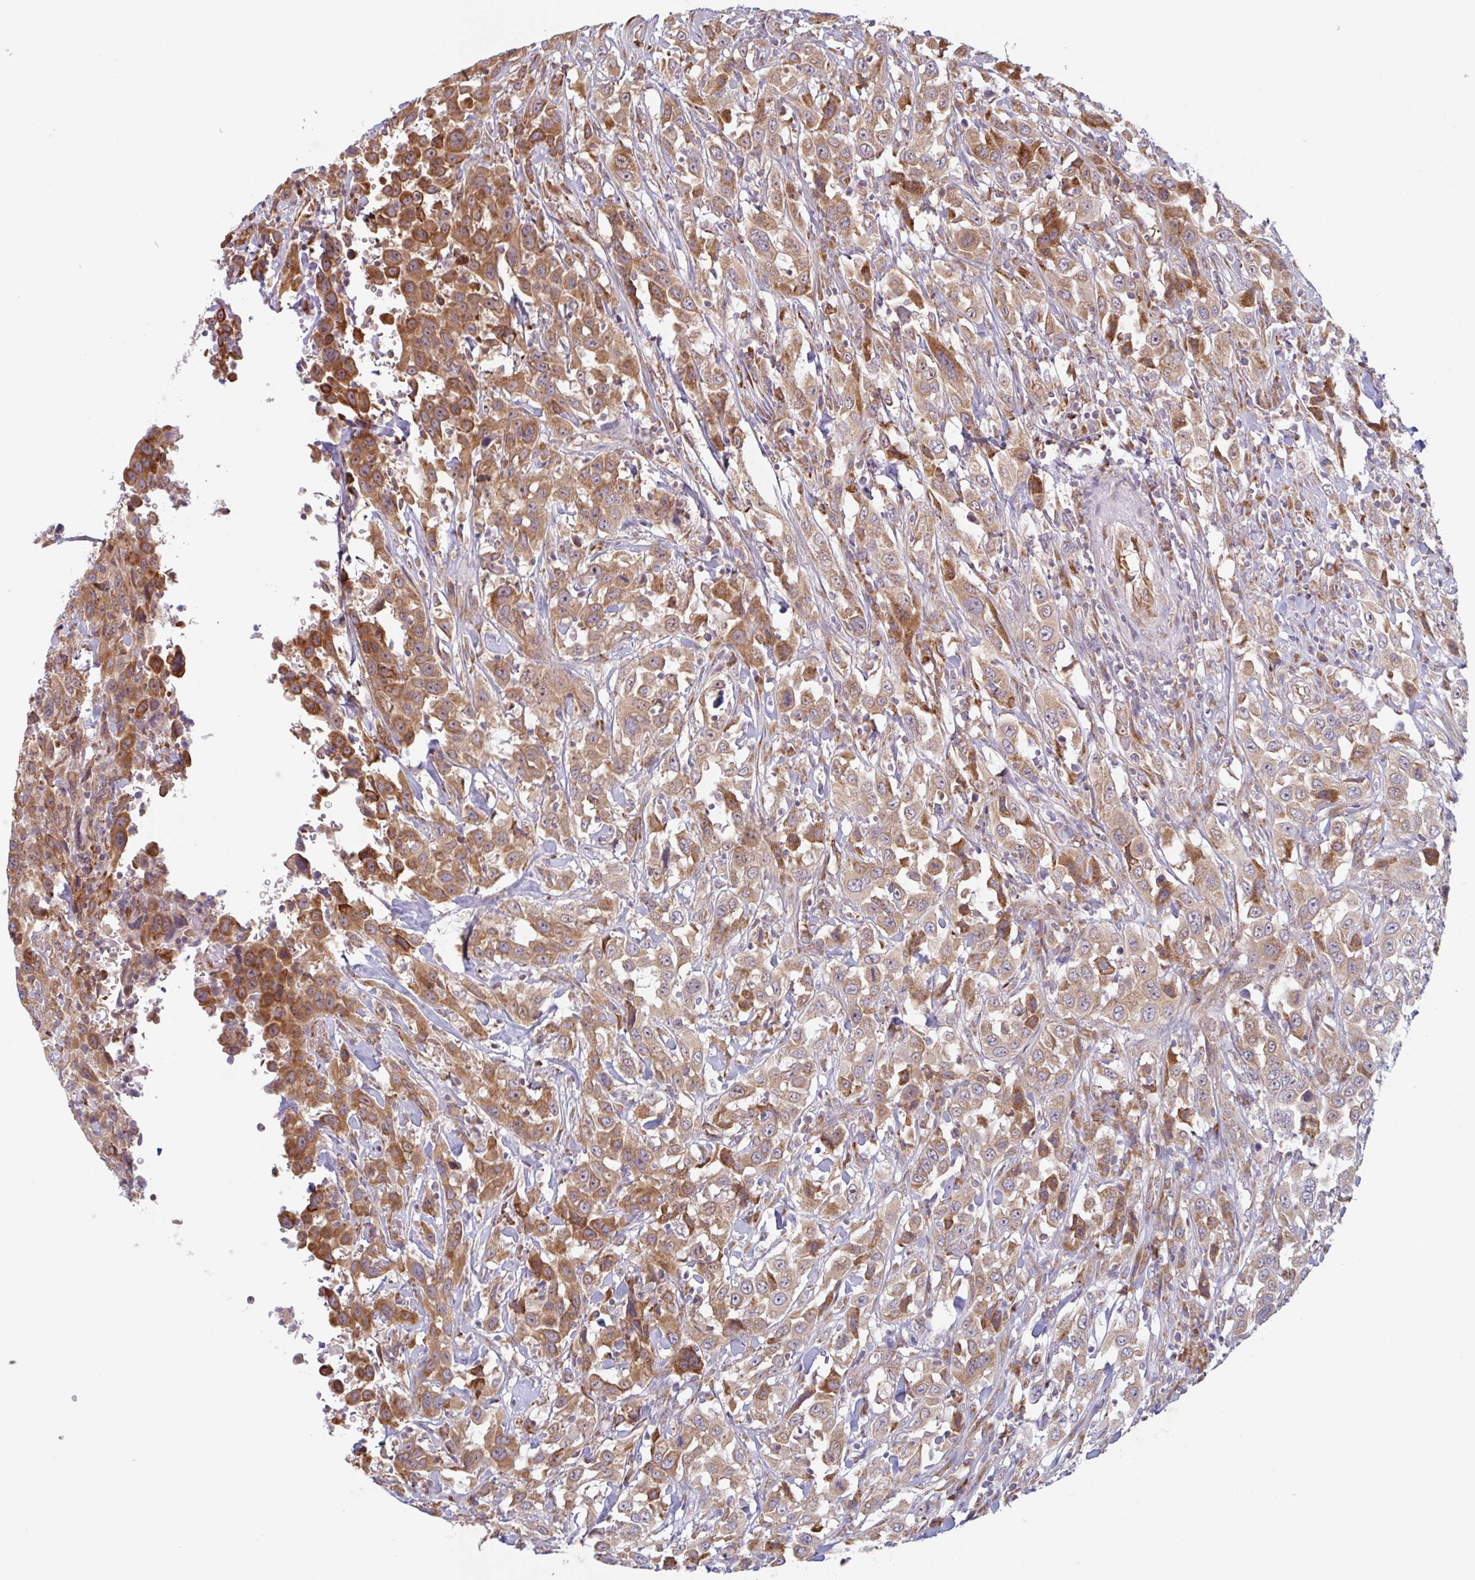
{"staining": {"intensity": "moderate", "quantity": ">75%", "location": "cytoplasmic/membranous"}, "tissue": "urothelial cancer", "cell_type": "Tumor cells", "image_type": "cancer", "snomed": [{"axis": "morphology", "description": "Urothelial carcinoma, High grade"}, {"axis": "topography", "description": "Urinary bladder"}], "caption": "A medium amount of moderate cytoplasmic/membranous positivity is present in approximately >75% of tumor cells in urothelial cancer tissue.", "gene": "RIT1", "patient": {"sex": "male", "age": 61}}